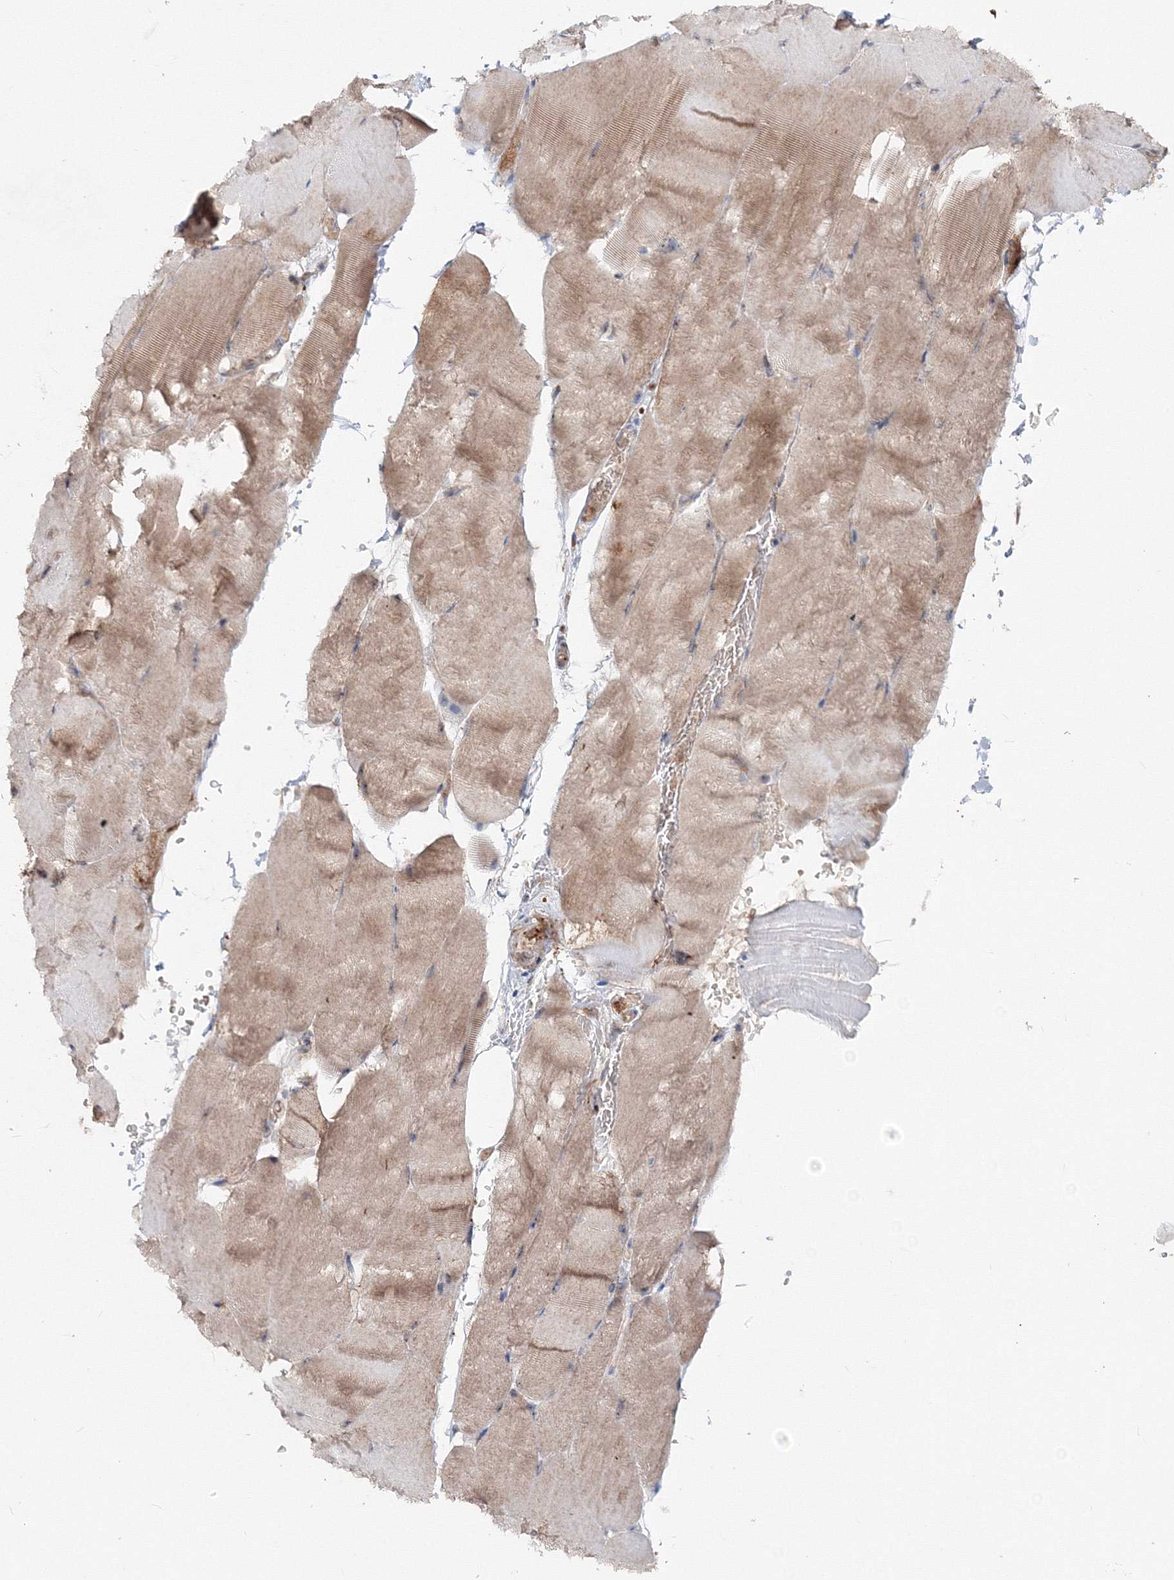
{"staining": {"intensity": "moderate", "quantity": "25%-75%", "location": "cytoplasmic/membranous"}, "tissue": "skeletal muscle", "cell_type": "Myocytes", "image_type": "normal", "snomed": [{"axis": "morphology", "description": "Normal tissue, NOS"}, {"axis": "topography", "description": "Skeletal muscle"}, {"axis": "topography", "description": "Parathyroid gland"}], "caption": "Skeletal muscle was stained to show a protein in brown. There is medium levels of moderate cytoplasmic/membranous expression in approximately 25%-75% of myocytes. Using DAB (brown) and hematoxylin (blue) stains, captured at high magnification using brightfield microscopy.", "gene": "PEX13", "patient": {"sex": "female", "age": 37}}